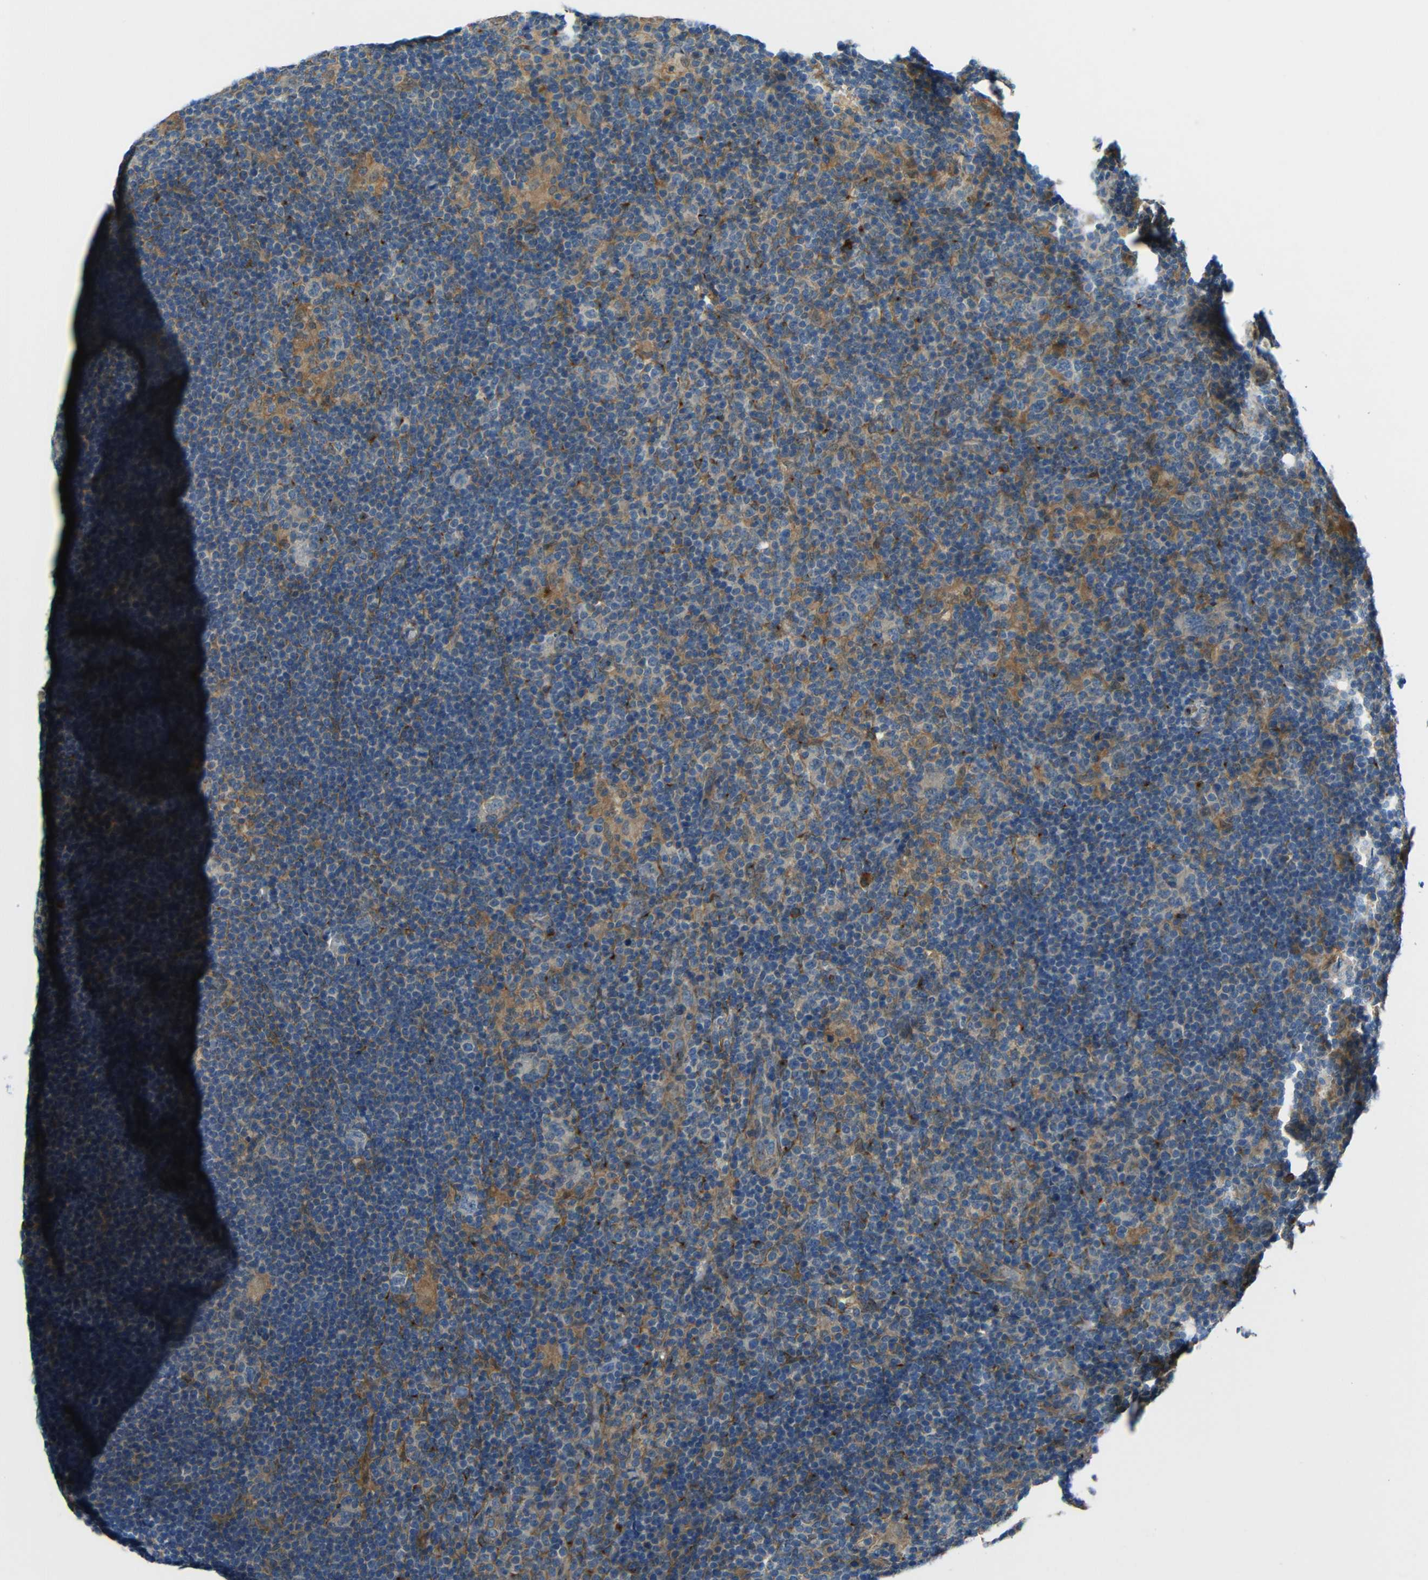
{"staining": {"intensity": "weak", "quantity": "25%-75%", "location": "cytoplasmic/membranous"}, "tissue": "lymphoma", "cell_type": "Tumor cells", "image_type": "cancer", "snomed": [{"axis": "morphology", "description": "Hodgkin's disease, NOS"}, {"axis": "topography", "description": "Lymph node"}], "caption": "Weak cytoplasmic/membranous expression is seen in approximately 25%-75% of tumor cells in Hodgkin's disease. Nuclei are stained in blue.", "gene": "CYP26B1", "patient": {"sex": "female", "age": 57}}